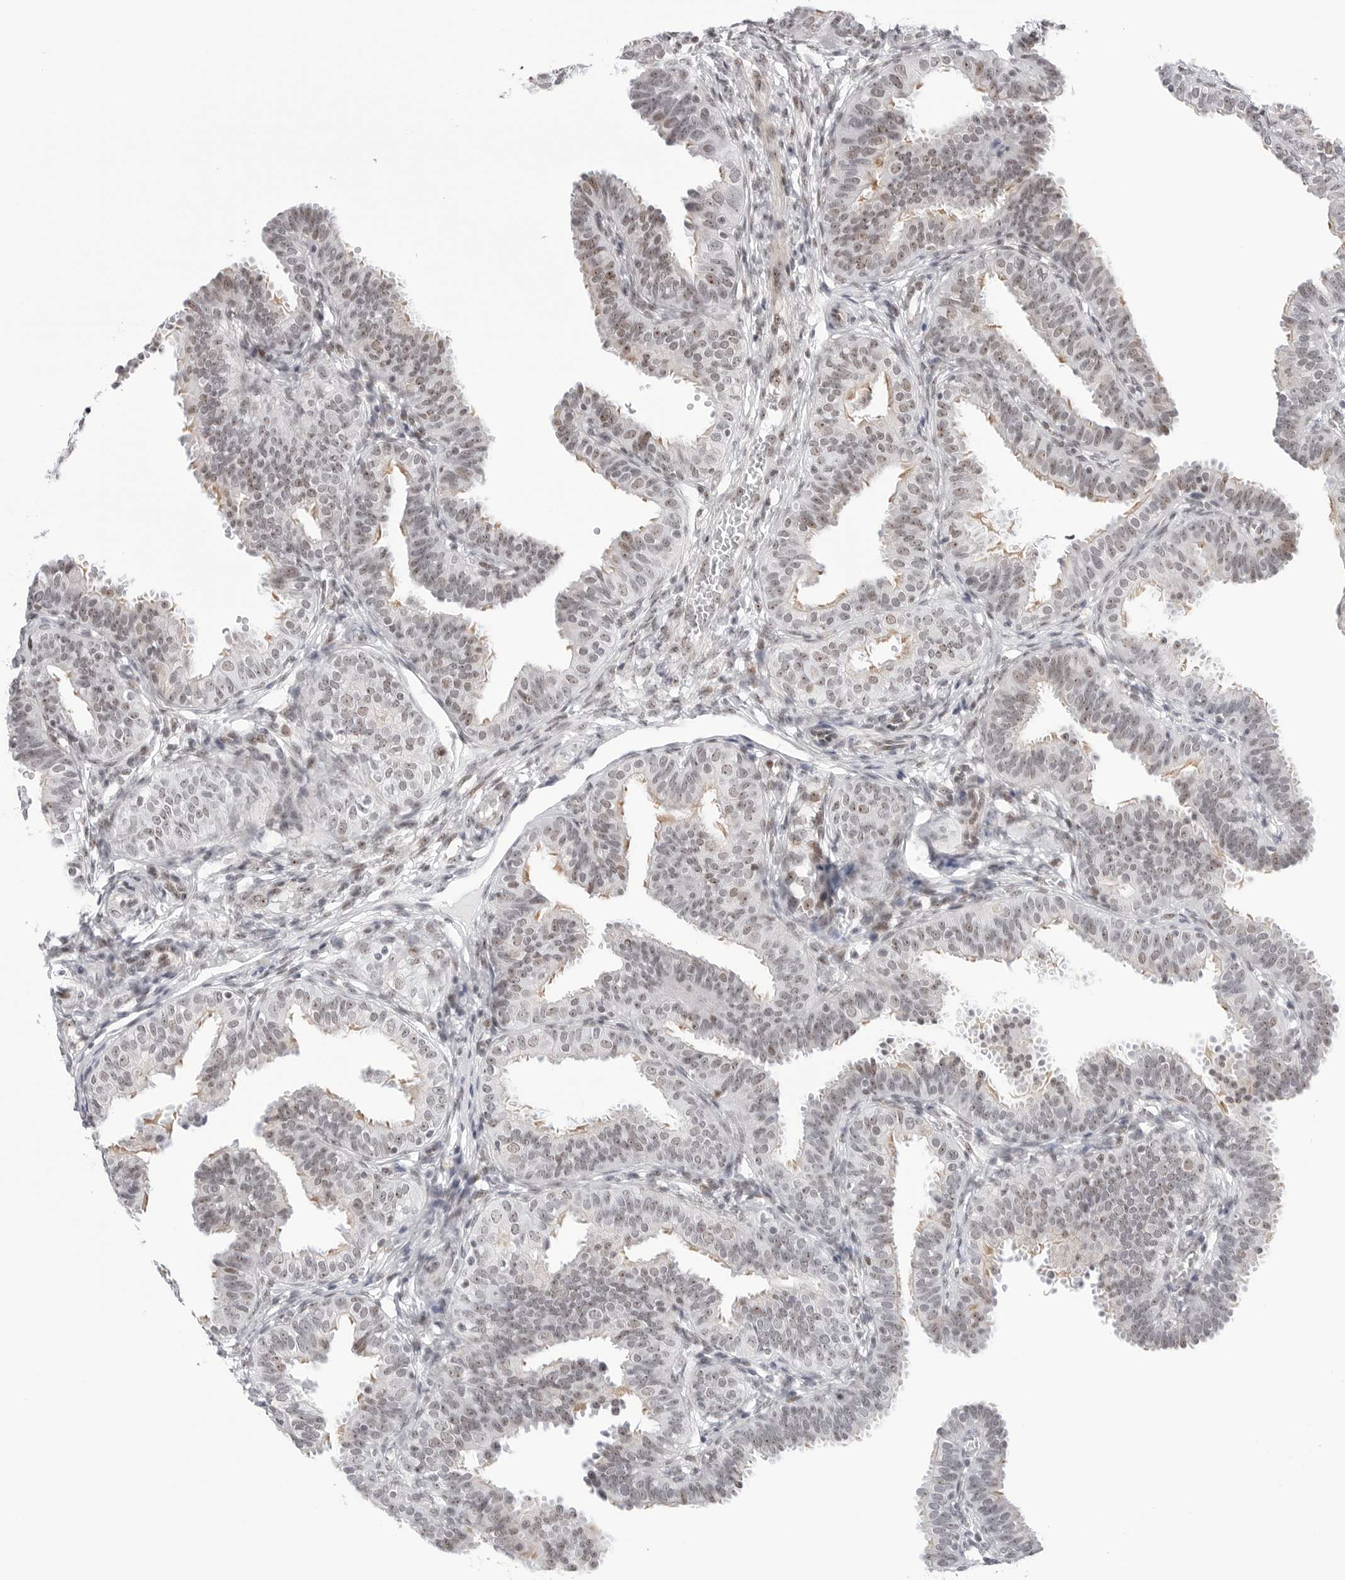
{"staining": {"intensity": "weak", "quantity": "25%-75%", "location": "cytoplasmic/membranous,nuclear"}, "tissue": "fallopian tube", "cell_type": "Glandular cells", "image_type": "normal", "snomed": [{"axis": "morphology", "description": "Normal tissue, NOS"}, {"axis": "topography", "description": "Fallopian tube"}], "caption": "A high-resolution micrograph shows IHC staining of normal fallopian tube, which displays weak cytoplasmic/membranous,nuclear staining in approximately 25%-75% of glandular cells.", "gene": "C1orf162", "patient": {"sex": "female", "age": 35}}